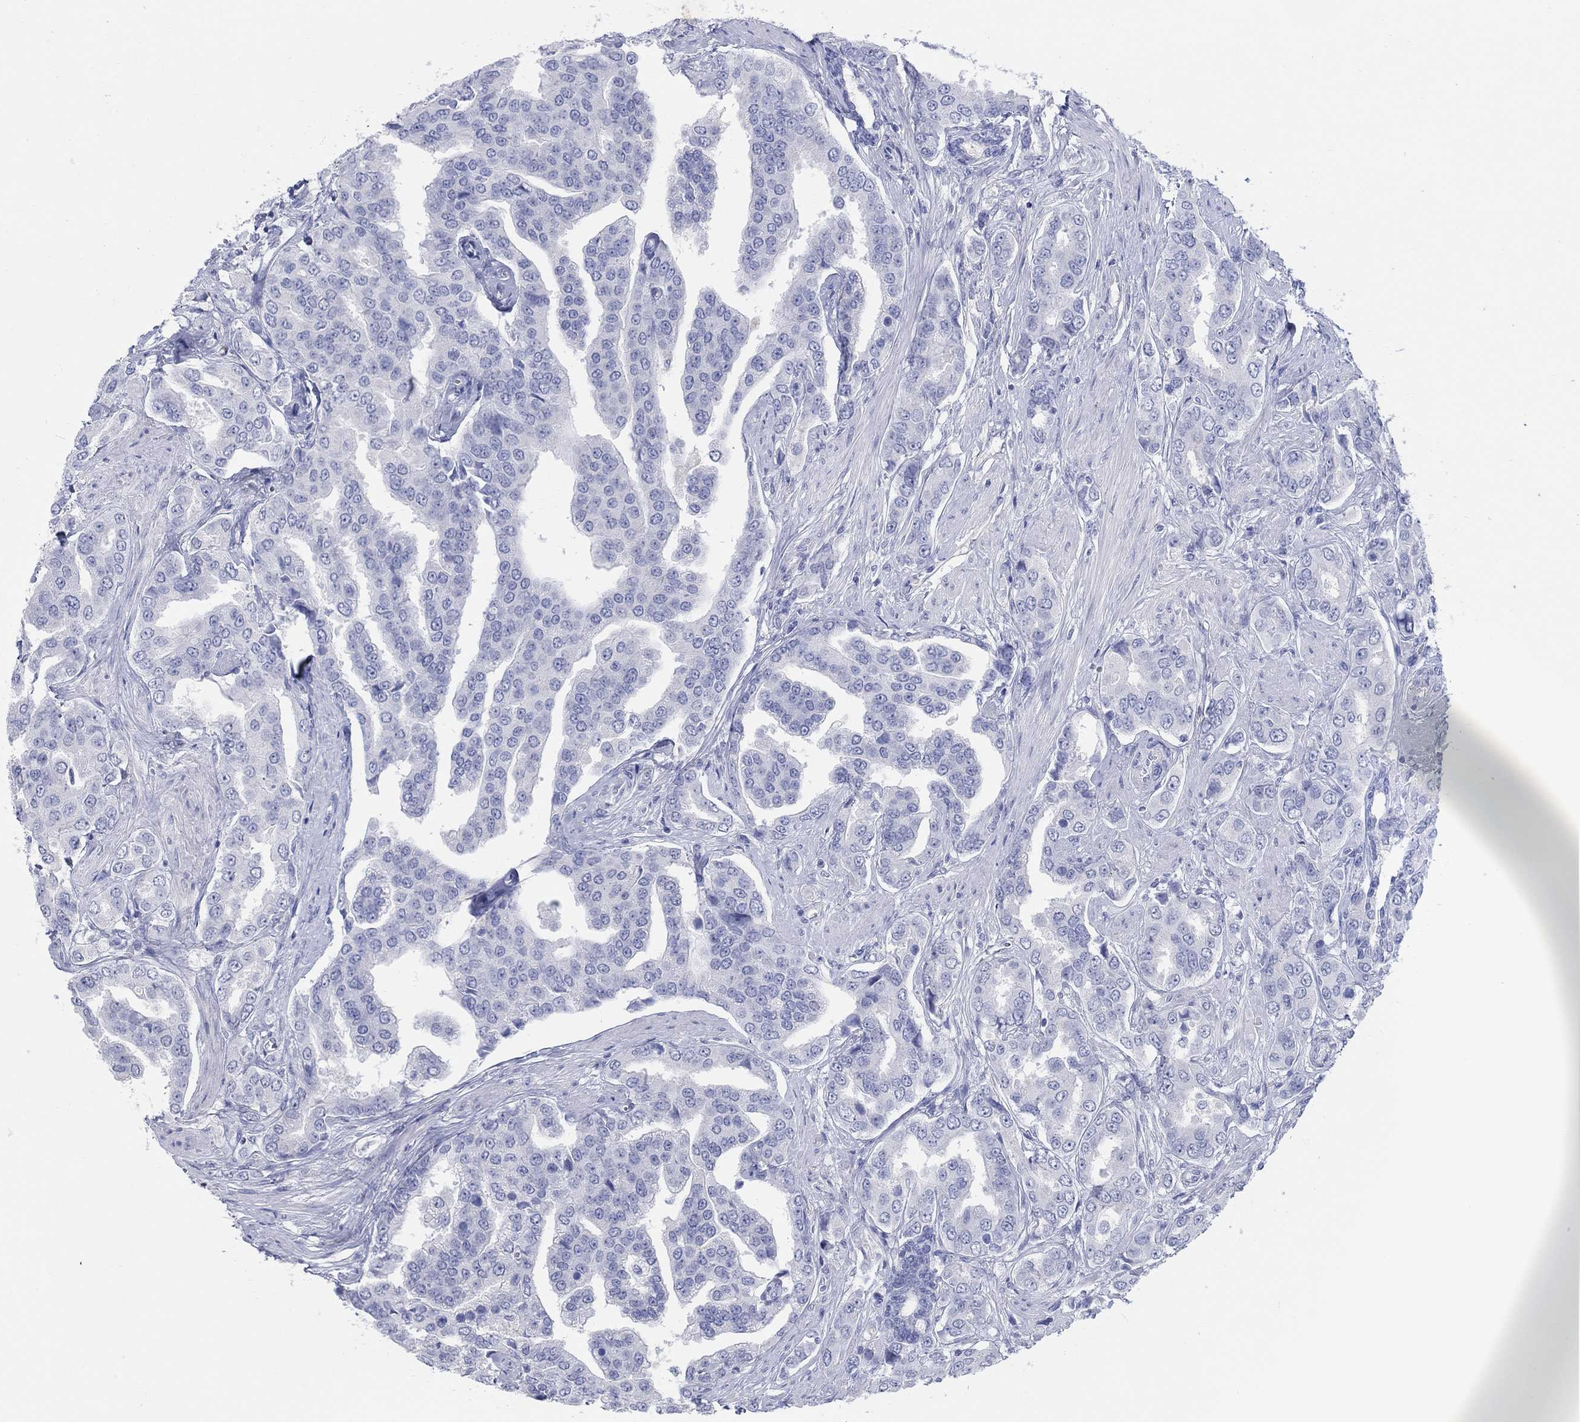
{"staining": {"intensity": "negative", "quantity": "none", "location": "none"}, "tissue": "prostate cancer", "cell_type": "Tumor cells", "image_type": "cancer", "snomed": [{"axis": "morphology", "description": "Adenocarcinoma, NOS"}, {"axis": "topography", "description": "Prostate and seminal vesicle, NOS"}, {"axis": "topography", "description": "Prostate"}], "caption": "Tumor cells show no significant protein positivity in adenocarcinoma (prostate). (DAB (3,3'-diaminobenzidine) immunohistochemistry (IHC) with hematoxylin counter stain).", "gene": "AKR1C2", "patient": {"sex": "male", "age": 69}}